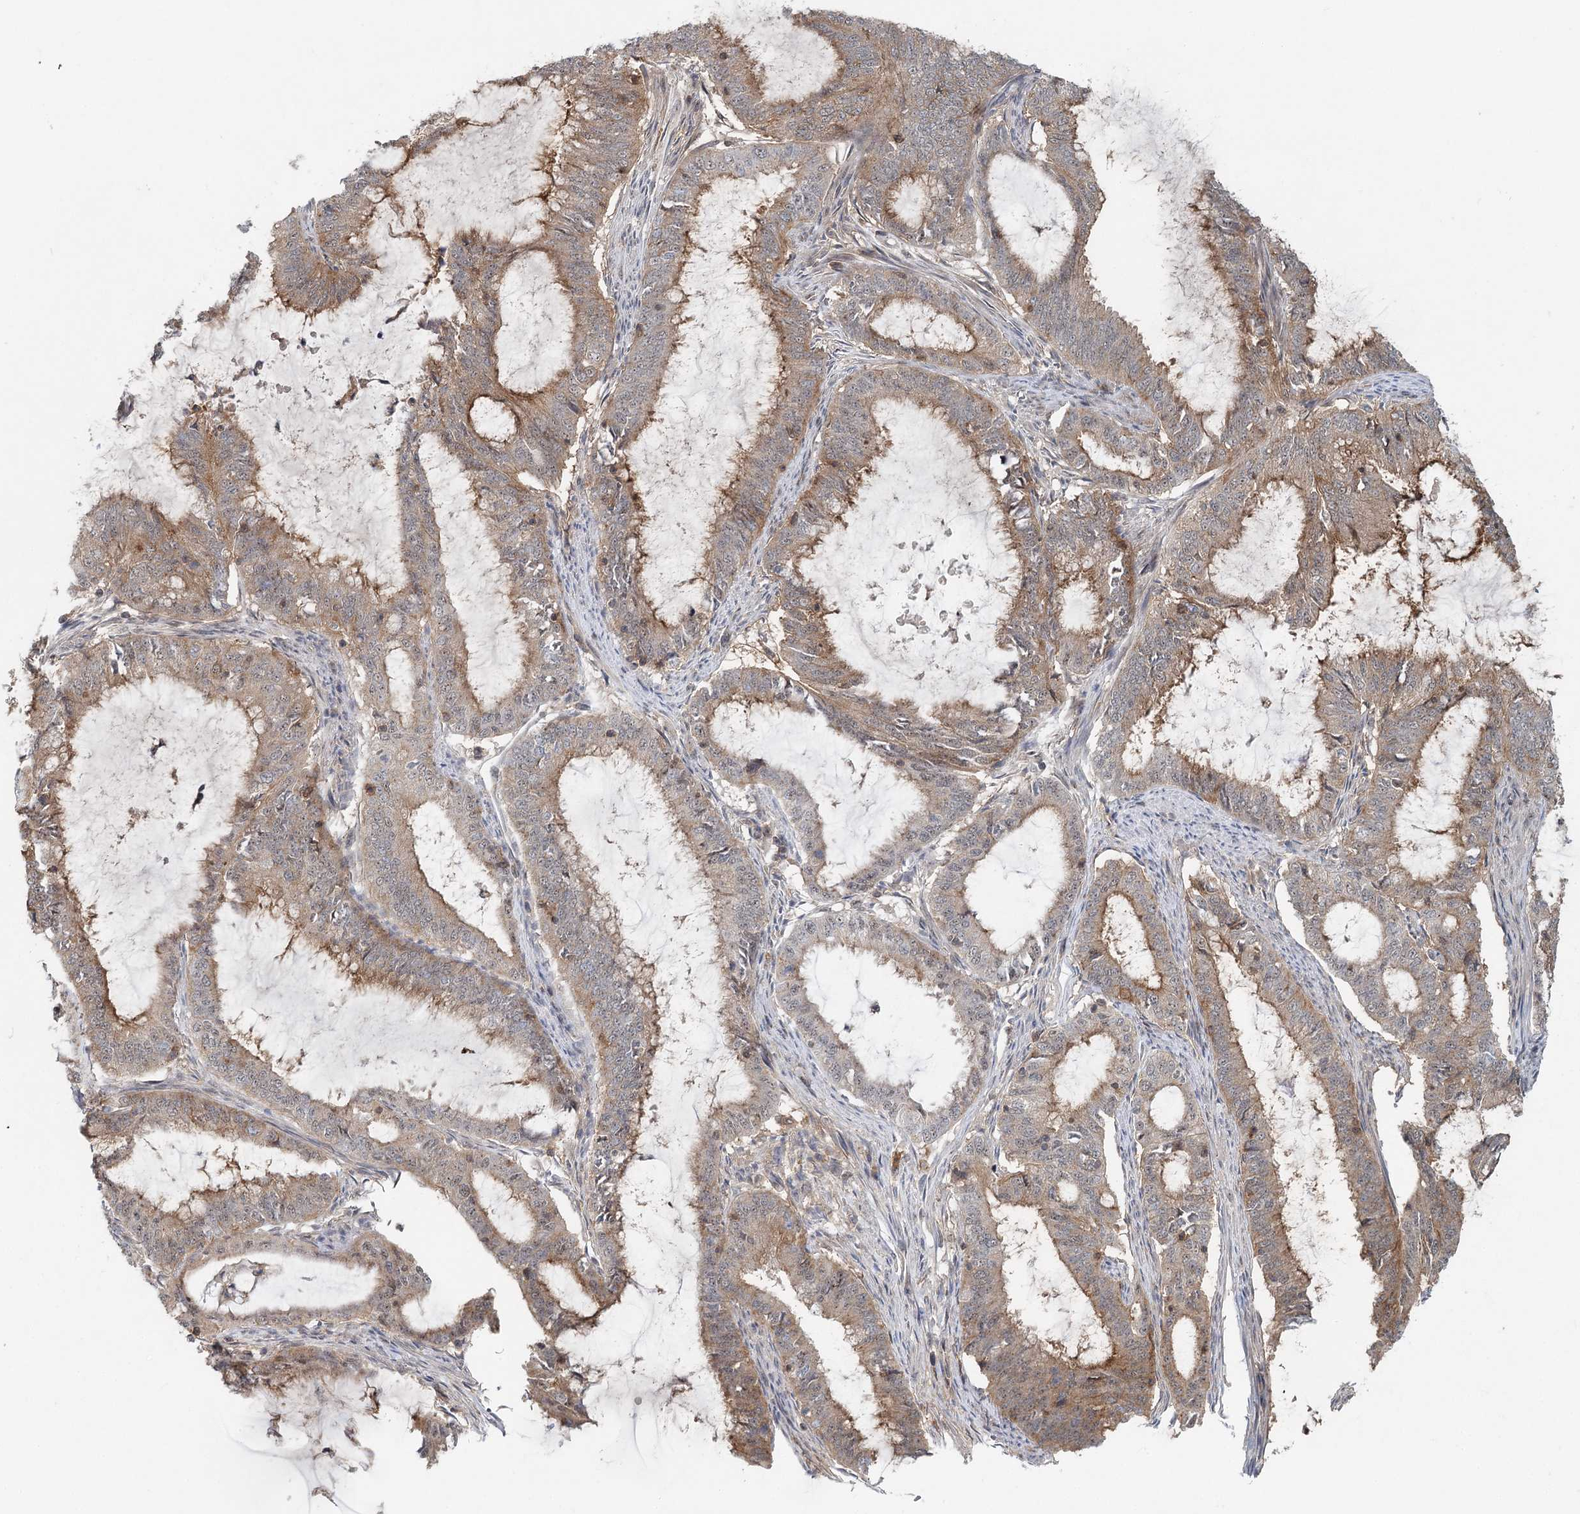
{"staining": {"intensity": "moderate", "quantity": "25%-75%", "location": "cytoplasmic/membranous"}, "tissue": "endometrial cancer", "cell_type": "Tumor cells", "image_type": "cancer", "snomed": [{"axis": "morphology", "description": "Adenocarcinoma, NOS"}, {"axis": "topography", "description": "Endometrium"}], "caption": "Immunohistochemical staining of endometrial adenocarcinoma reveals medium levels of moderate cytoplasmic/membranous protein expression in approximately 25%-75% of tumor cells.", "gene": "CDC42SE2", "patient": {"sex": "female", "age": 51}}